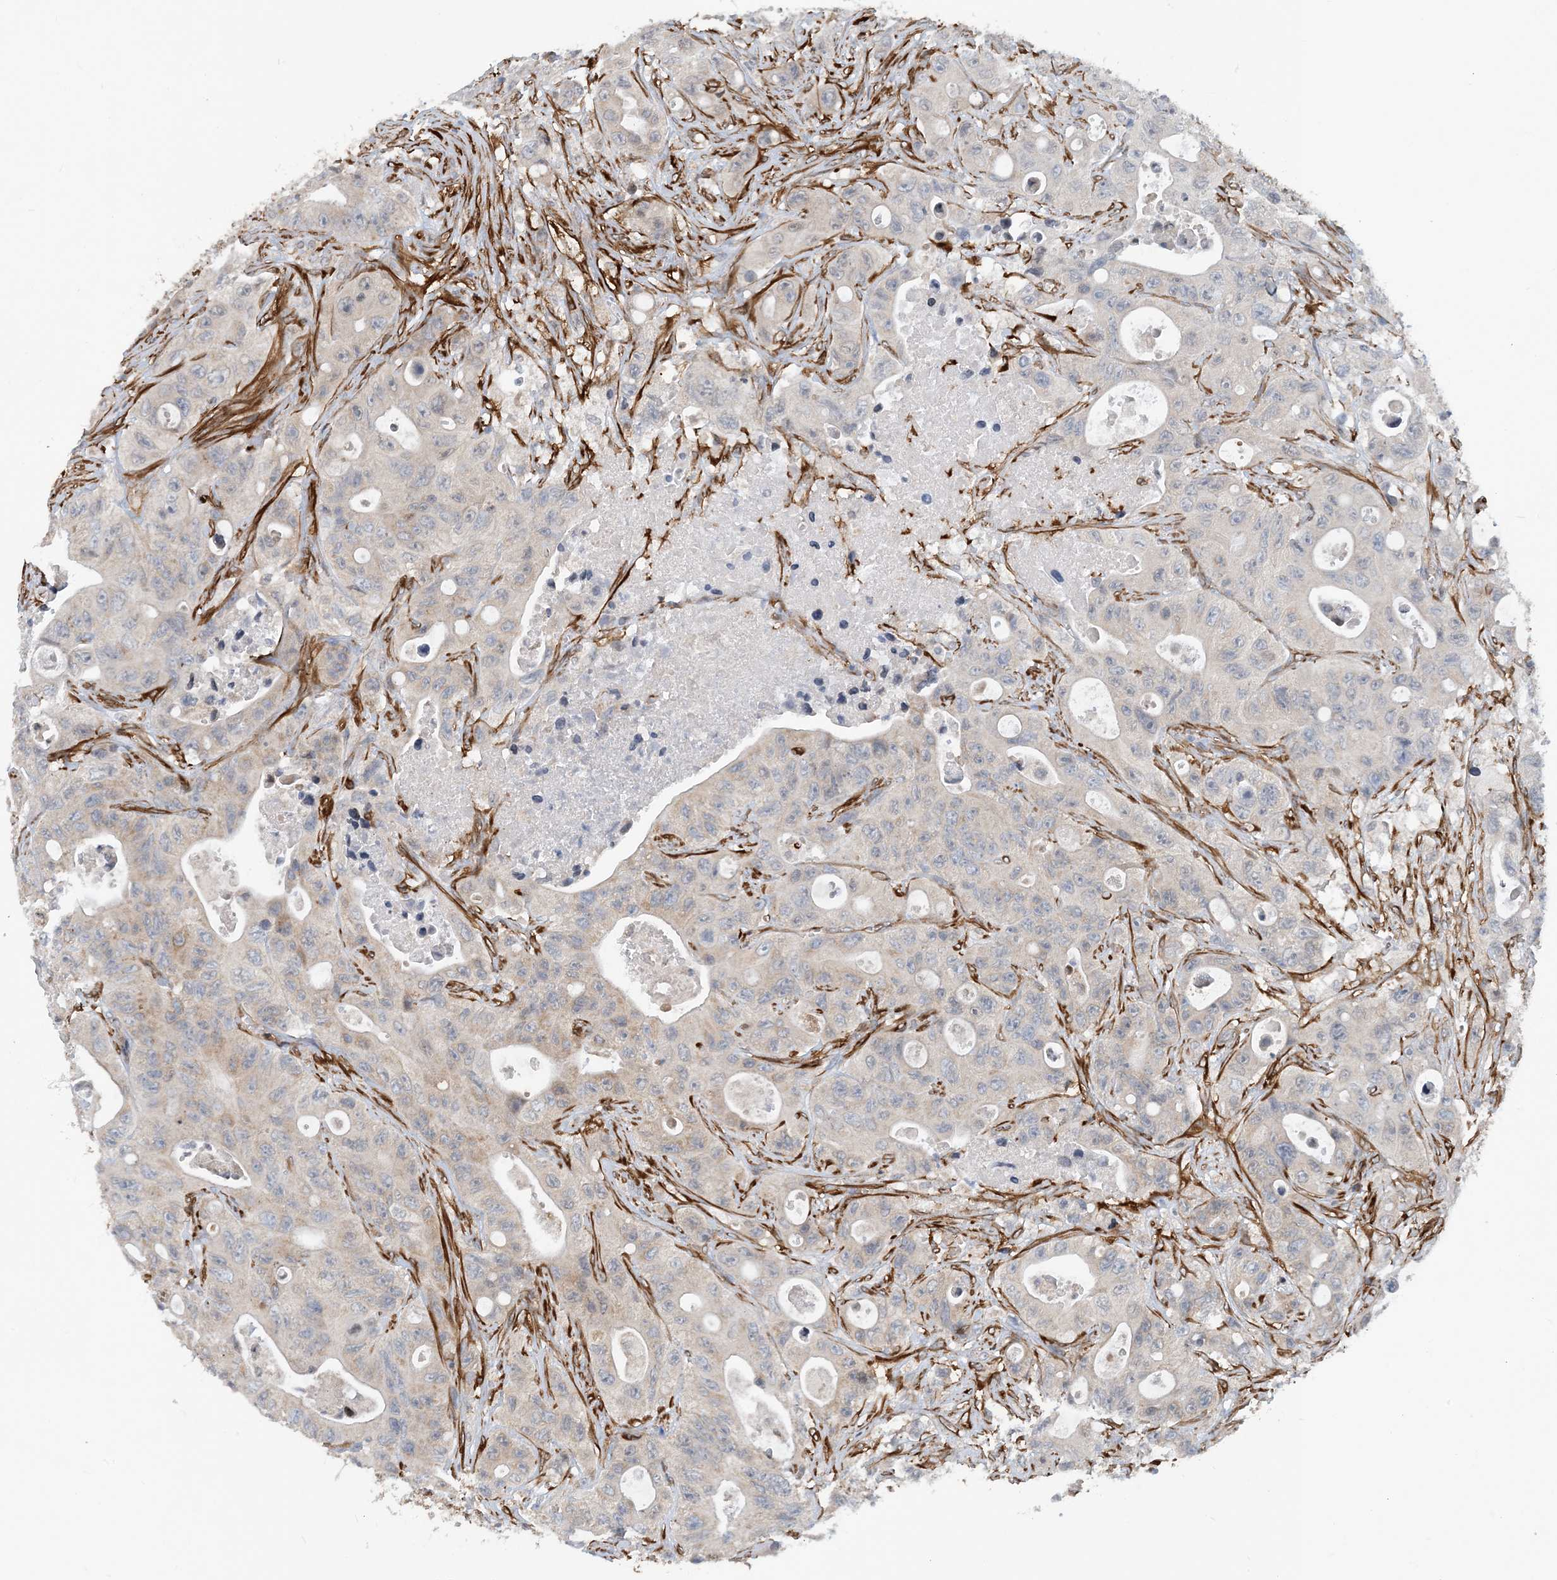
{"staining": {"intensity": "weak", "quantity": "25%-75%", "location": "cytoplasmic/membranous"}, "tissue": "colorectal cancer", "cell_type": "Tumor cells", "image_type": "cancer", "snomed": [{"axis": "morphology", "description": "Adenocarcinoma, NOS"}, {"axis": "topography", "description": "Colon"}], "caption": "An IHC histopathology image of neoplastic tissue is shown. Protein staining in brown labels weak cytoplasmic/membranous positivity in adenocarcinoma (colorectal) within tumor cells.", "gene": "EIF2A", "patient": {"sex": "female", "age": 46}}